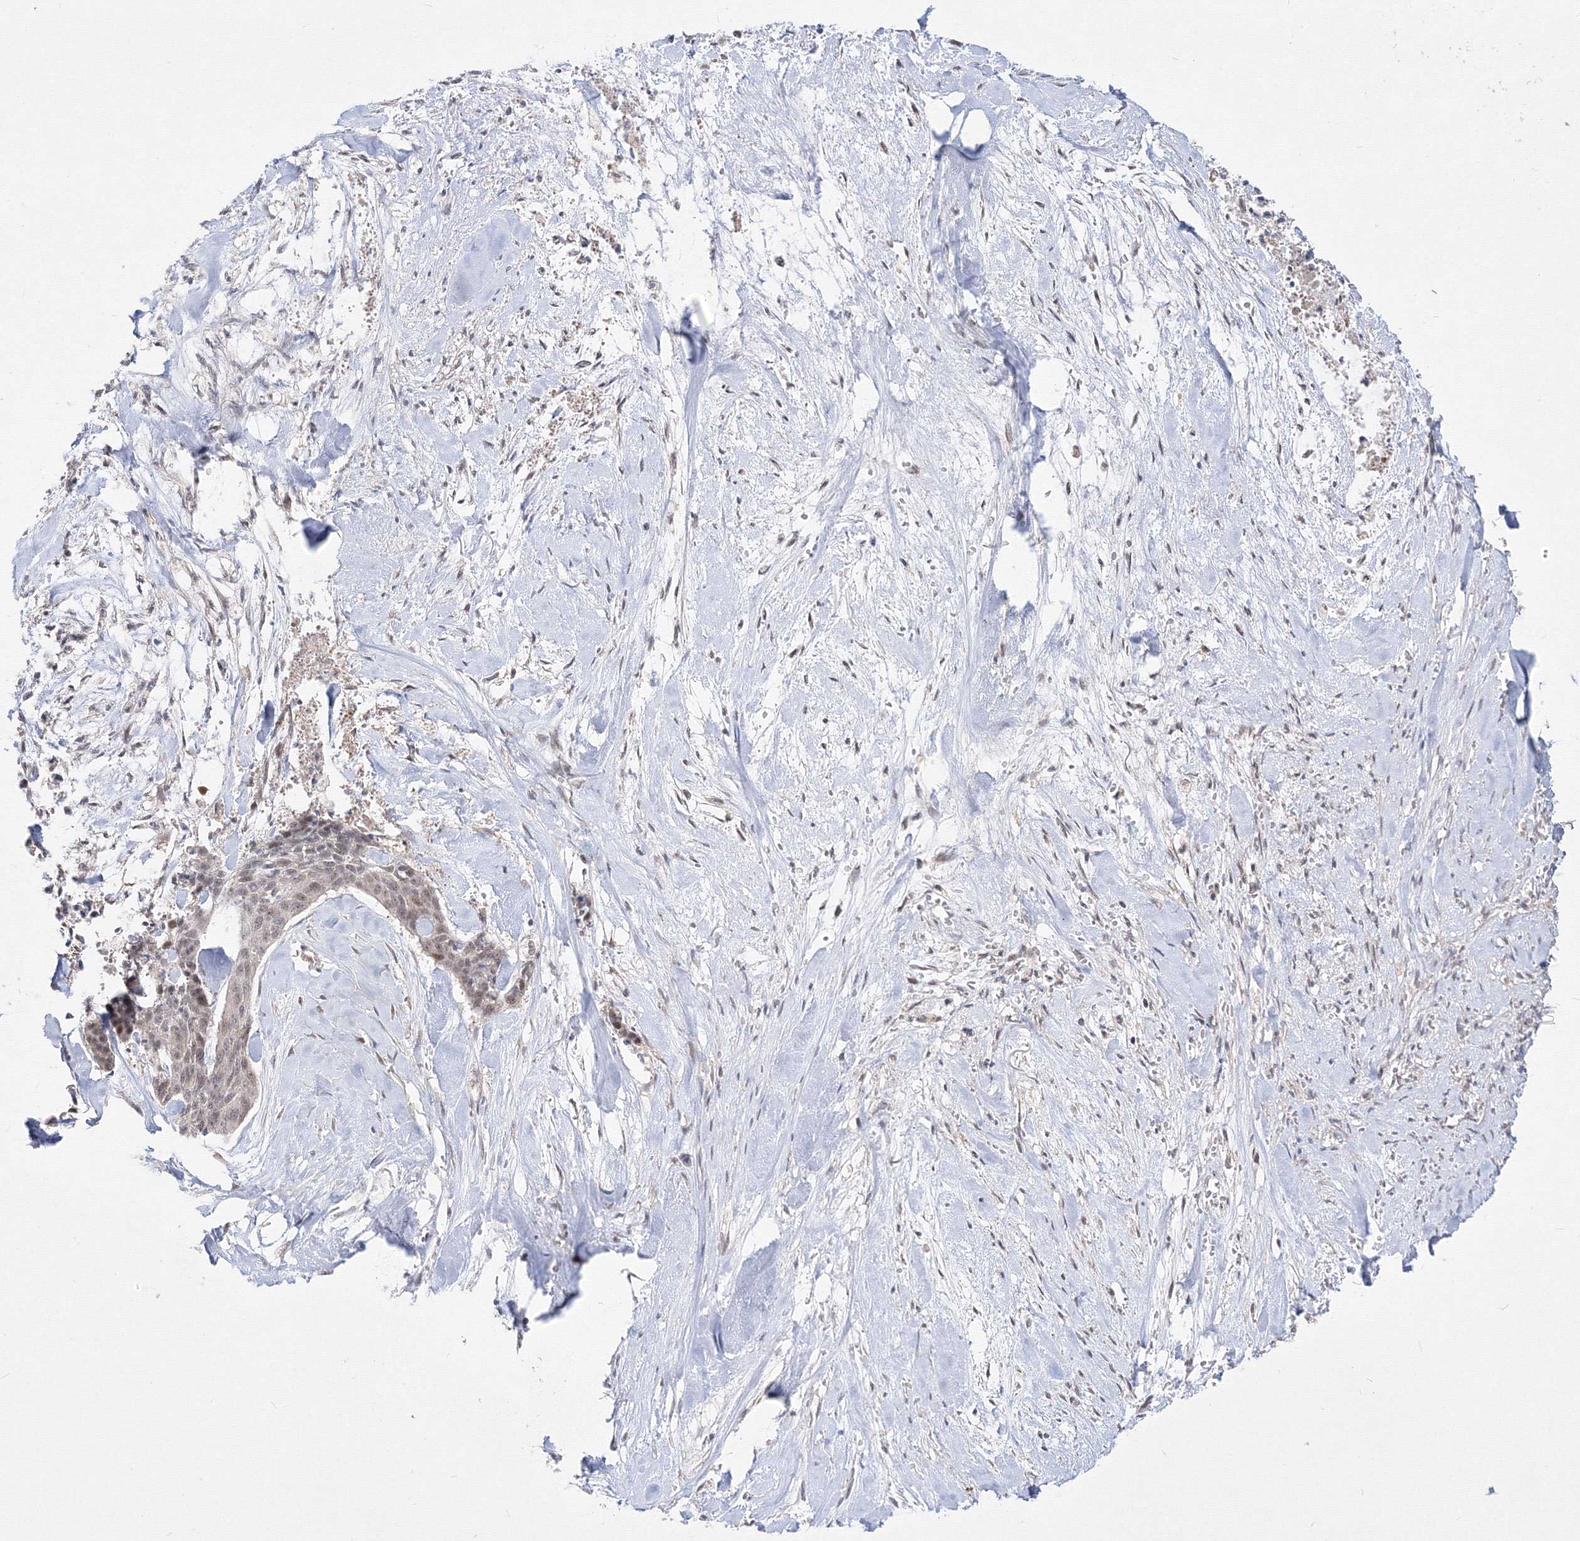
{"staining": {"intensity": "weak", "quantity": "25%-75%", "location": "nuclear"}, "tissue": "skin cancer", "cell_type": "Tumor cells", "image_type": "cancer", "snomed": [{"axis": "morphology", "description": "Basal cell carcinoma"}, {"axis": "topography", "description": "Skin"}], "caption": "There is low levels of weak nuclear positivity in tumor cells of skin cancer (basal cell carcinoma), as demonstrated by immunohistochemical staining (brown color).", "gene": "COPS4", "patient": {"sex": "female", "age": 64}}